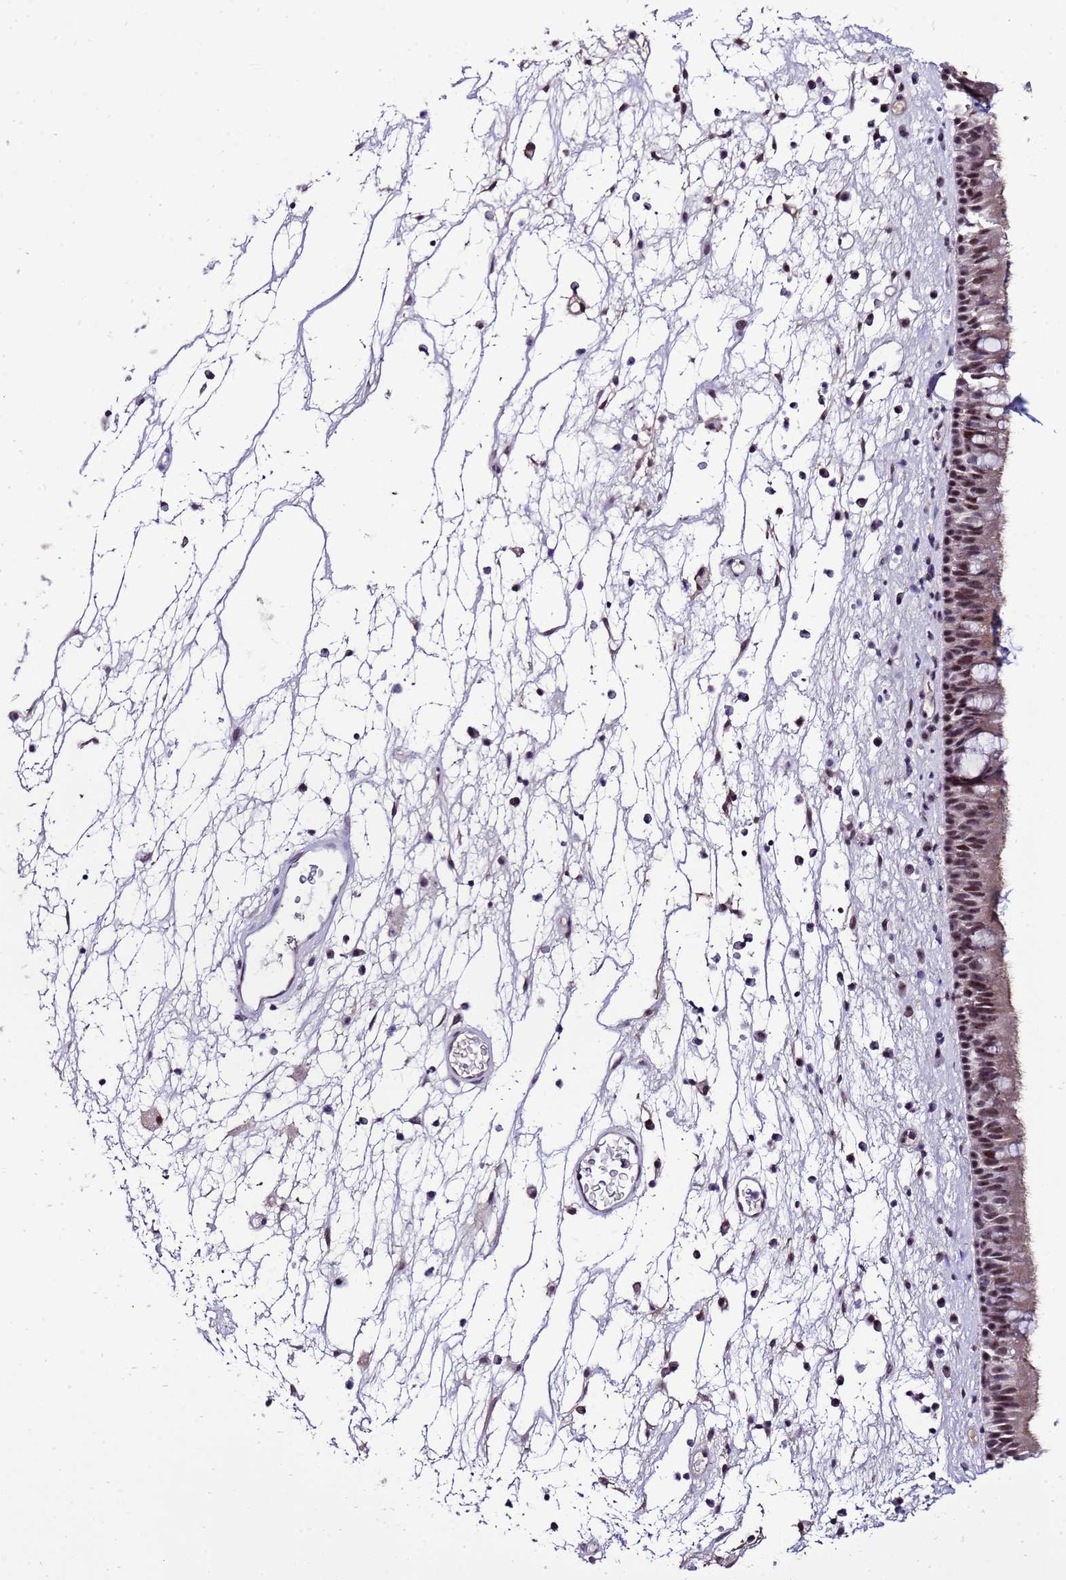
{"staining": {"intensity": "moderate", "quantity": ">75%", "location": "nuclear"}, "tissue": "nasopharynx", "cell_type": "Respiratory epithelial cells", "image_type": "normal", "snomed": [{"axis": "morphology", "description": "Normal tissue, NOS"}, {"axis": "morphology", "description": "Inflammation, NOS"}, {"axis": "morphology", "description": "Malignant melanoma, Metastatic site"}, {"axis": "topography", "description": "Nasopharynx"}], "caption": "Immunohistochemistry image of unremarkable nasopharynx stained for a protein (brown), which demonstrates medium levels of moderate nuclear expression in about >75% of respiratory epithelial cells.", "gene": "C19orf47", "patient": {"sex": "male", "age": 70}}